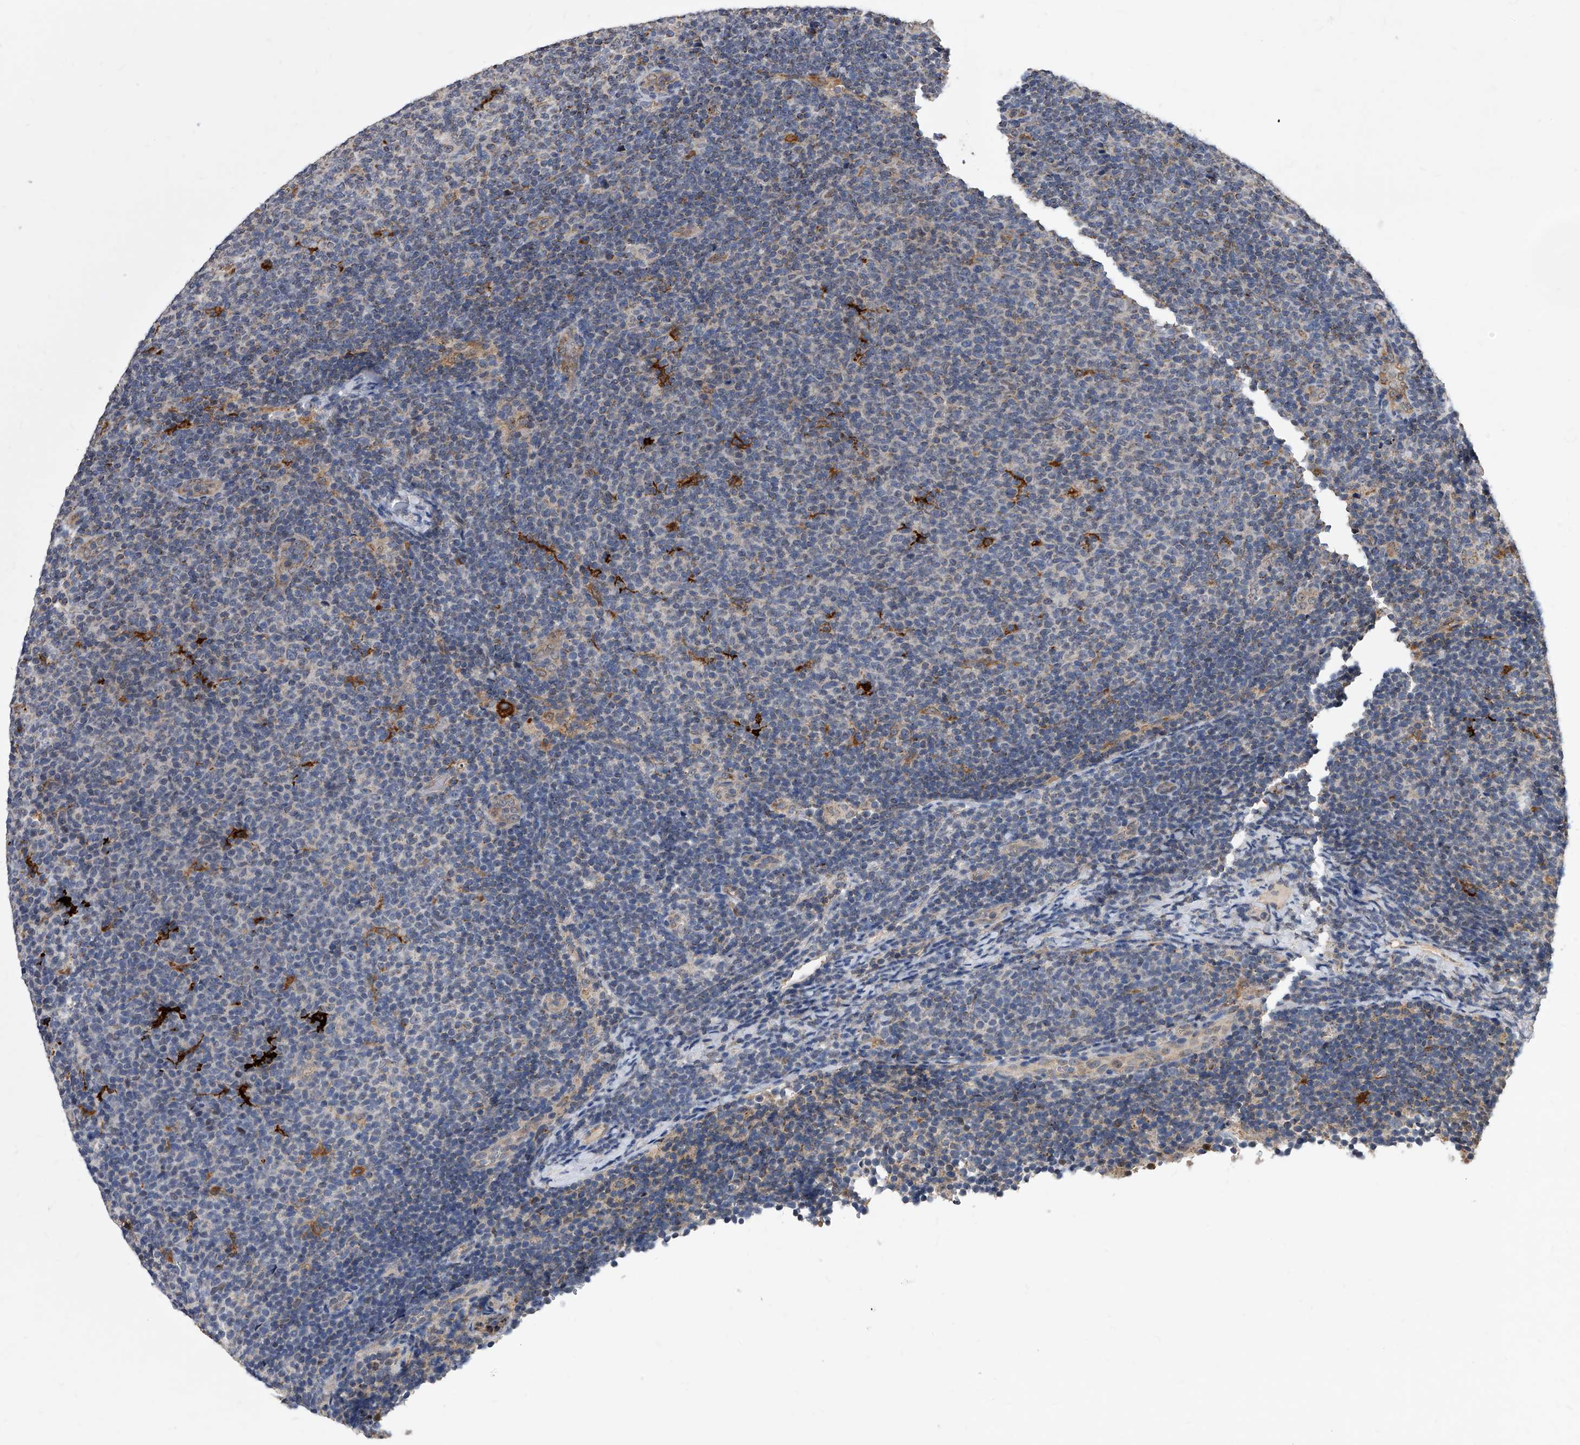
{"staining": {"intensity": "negative", "quantity": "none", "location": "none"}, "tissue": "lymphoma", "cell_type": "Tumor cells", "image_type": "cancer", "snomed": [{"axis": "morphology", "description": "Malignant lymphoma, non-Hodgkin's type, Low grade"}, {"axis": "topography", "description": "Lymph node"}], "caption": "Protein analysis of malignant lymphoma, non-Hodgkin's type (low-grade) demonstrates no significant staining in tumor cells. (DAB (3,3'-diaminobenzidine) immunohistochemistry with hematoxylin counter stain).", "gene": "SOBP", "patient": {"sex": "male", "age": 66}}